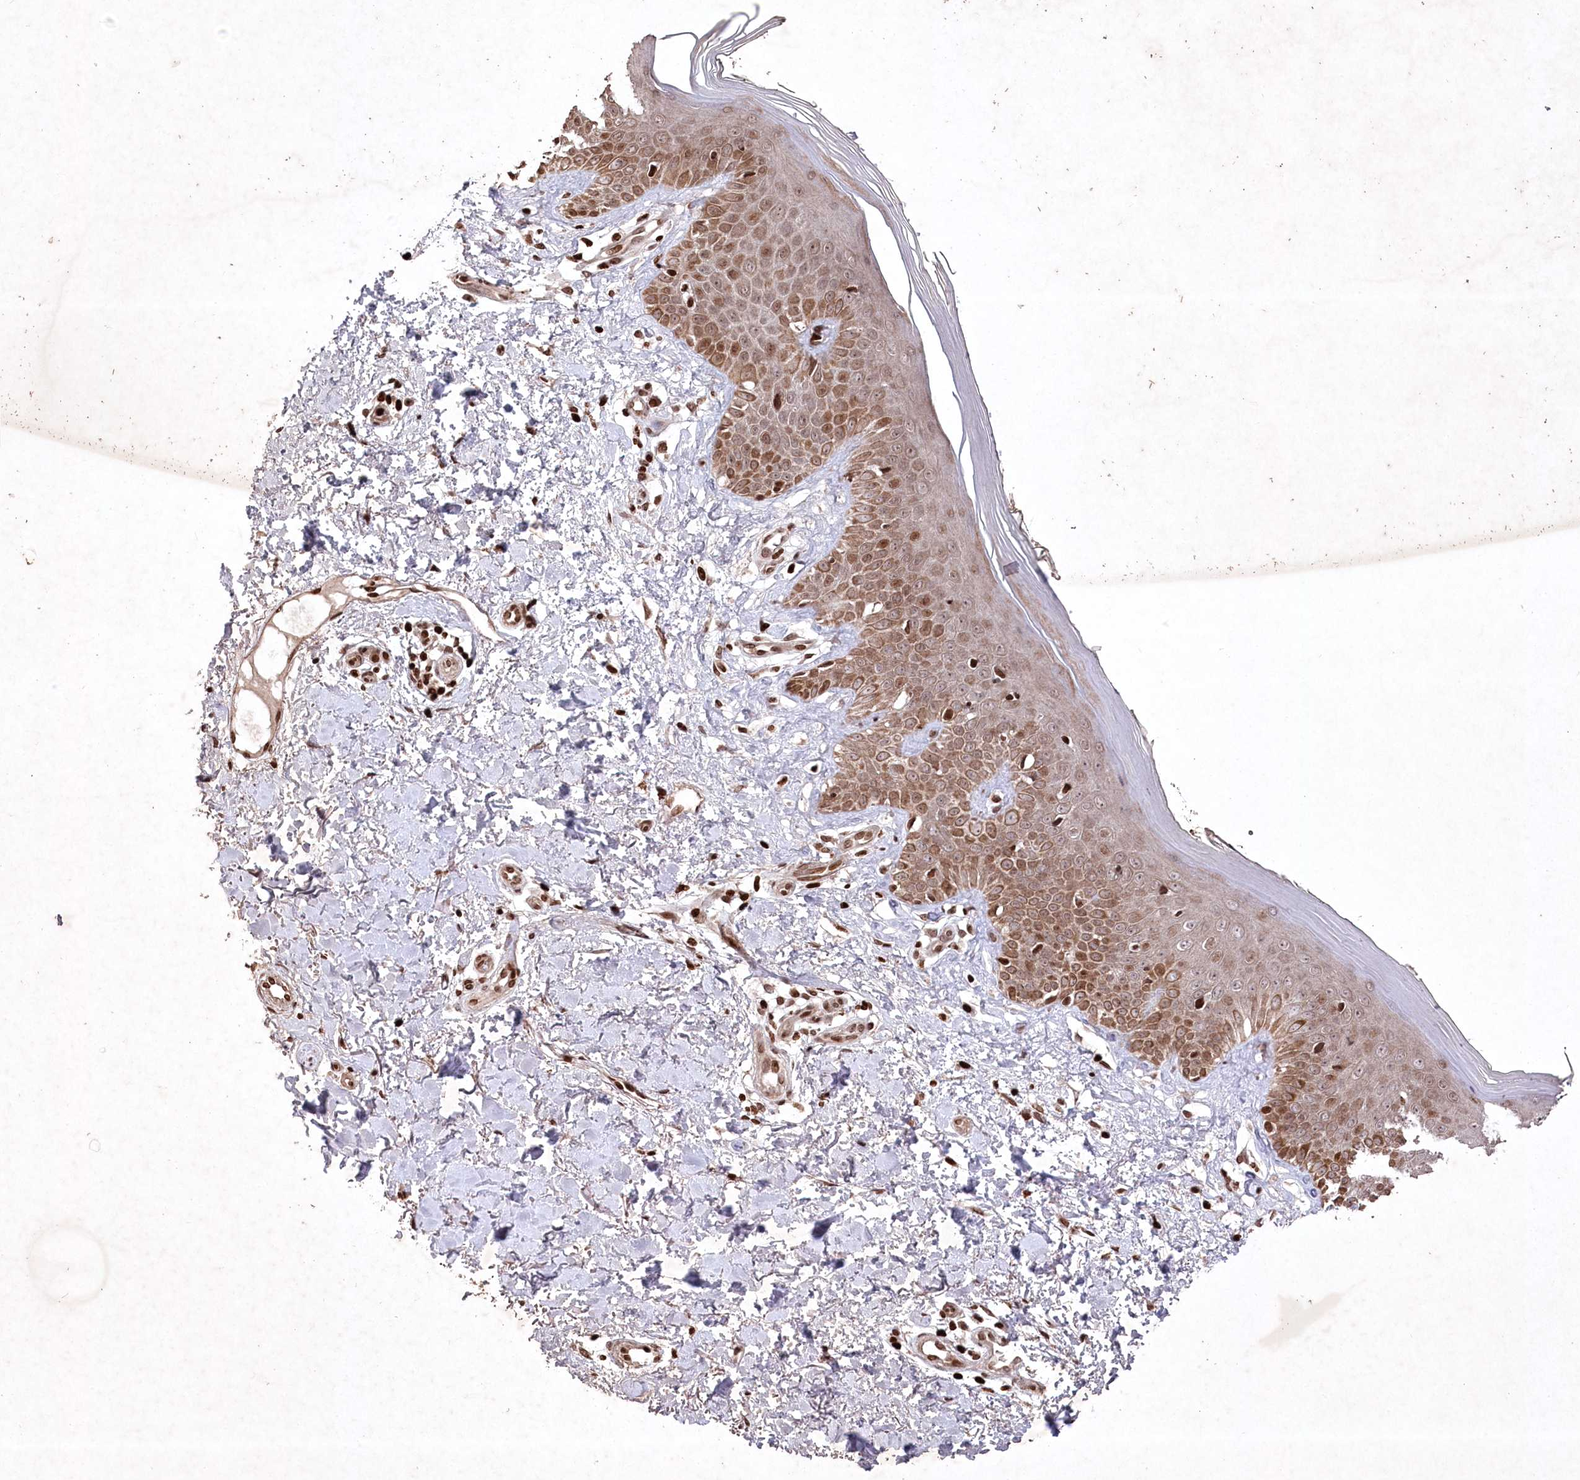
{"staining": {"intensity": "moderate", "quantity": ">75%", "location": "cytoplasmic/membranous,nuclear"}, "tissue": "skin", "cell_type": "Fibroblasts", "image_type": "normal", "snomed": [{"axis": "morphology", "description": "Normal tissue, NOS"}, {"axis": "topography", "description": "Skin"}], "caption": "Fibroblasts reveal moderate cytoplasmic/membranous,nuclear expression in about >75% of cells in unremarkable skin. The staining was performed using DAB to visualize the protein expression in brown, while the nuclei were stained in blue with hematoxylin (Magnification: 20x).", "gene": "CCSER2", "patient": {"sex": "female", "age": 64}}